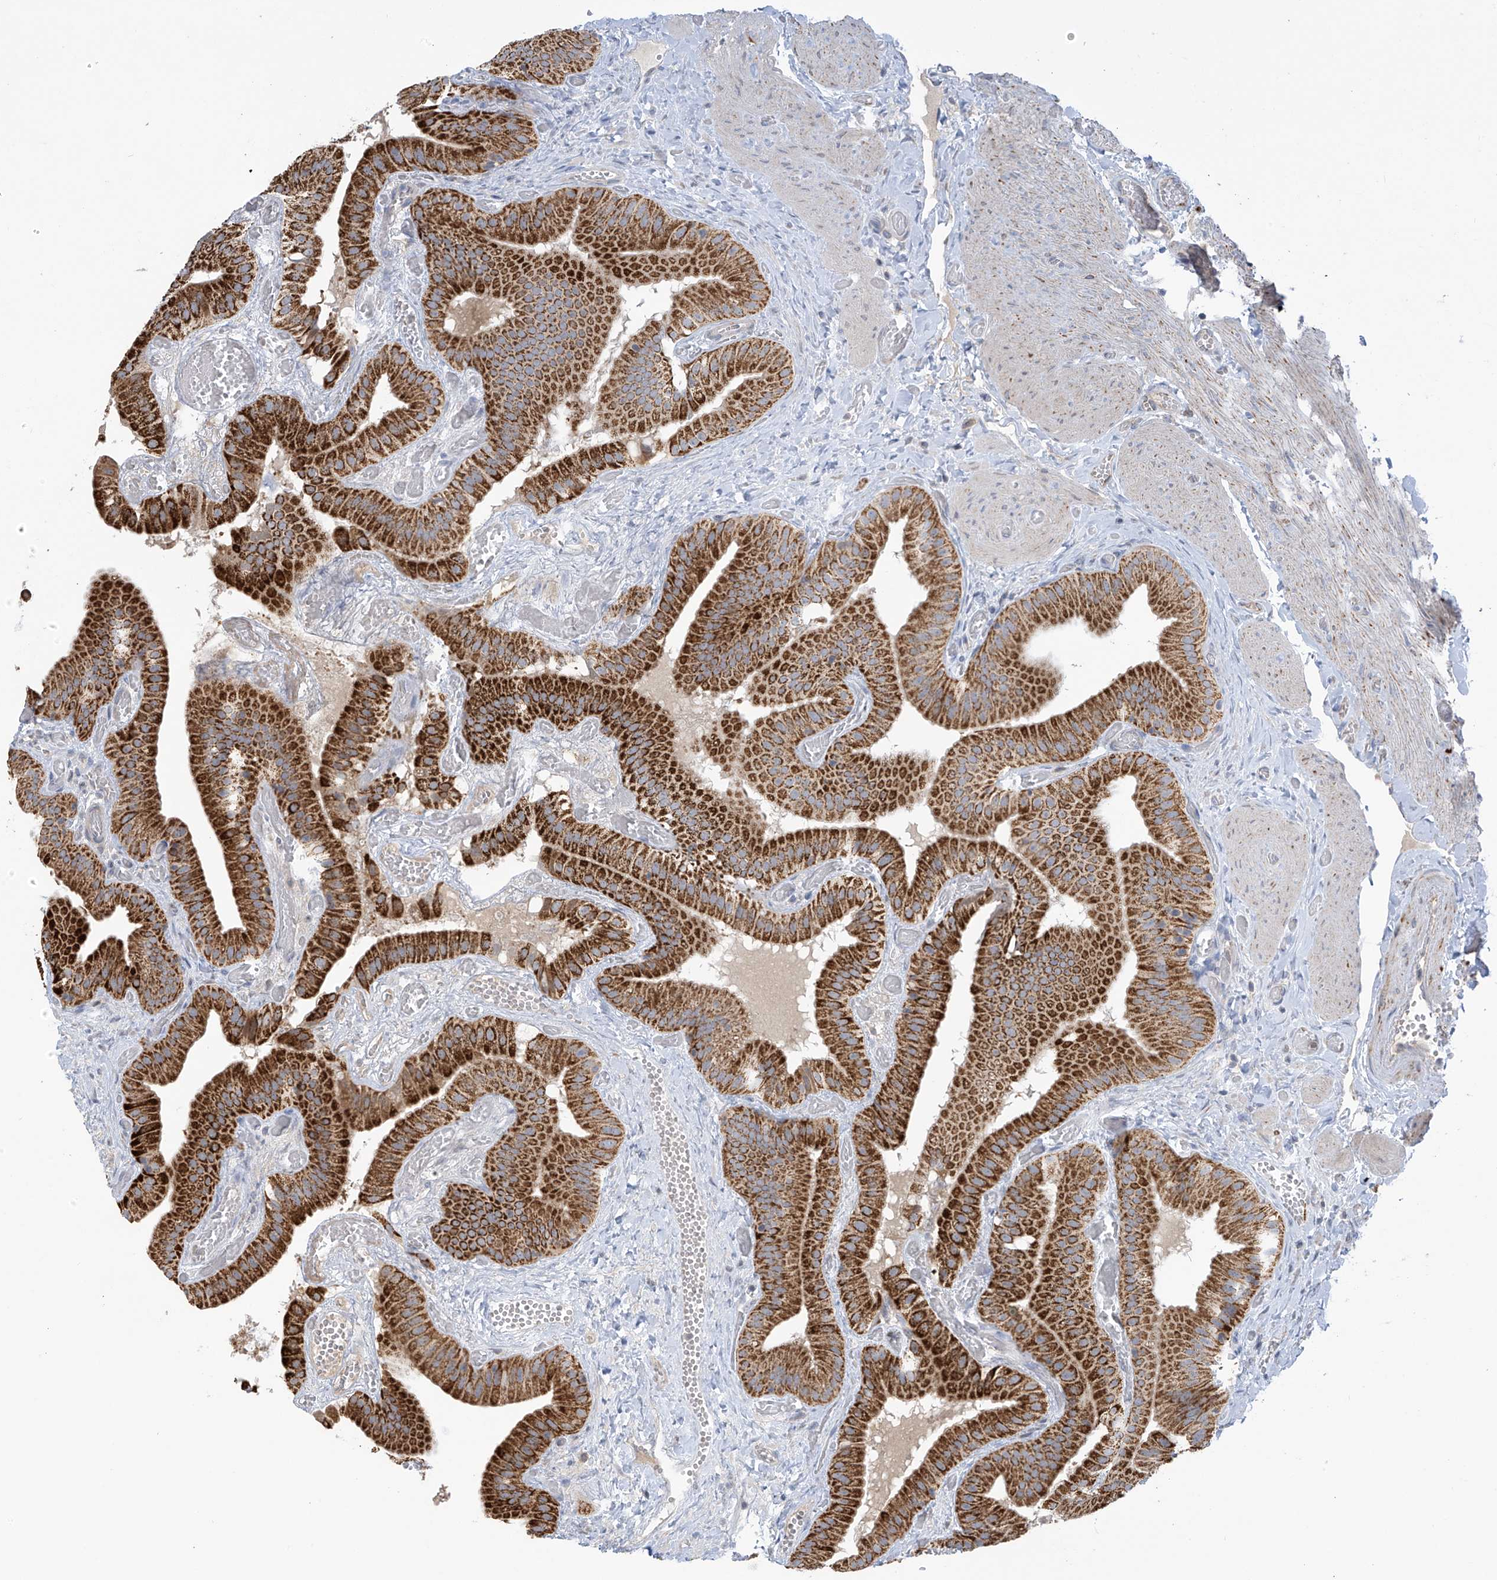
{"staining": {"intensity": "strong", "quantity": ">75%", "location": "cytoplasmic/membranous"}, "tissue": "gallbladder", "cell_type": "Glandular cells", "image_type": "normal", "snomed": [{"axis": "morphology", "description": "Normal tissue, NOS"}, {"axis": "topography", "description": "Gallbladder"}], "caption": "The image demonstrates immunohistochemical staining of normal gallbladder. There is strong cytoplasmic/membranous expression is seen in about >75% of glandular cells. (DAB IHC with brightfield microscopy, high magnification).", "gene": "SCGB1D2", "patient": {"sex": "female", "age": 64}}